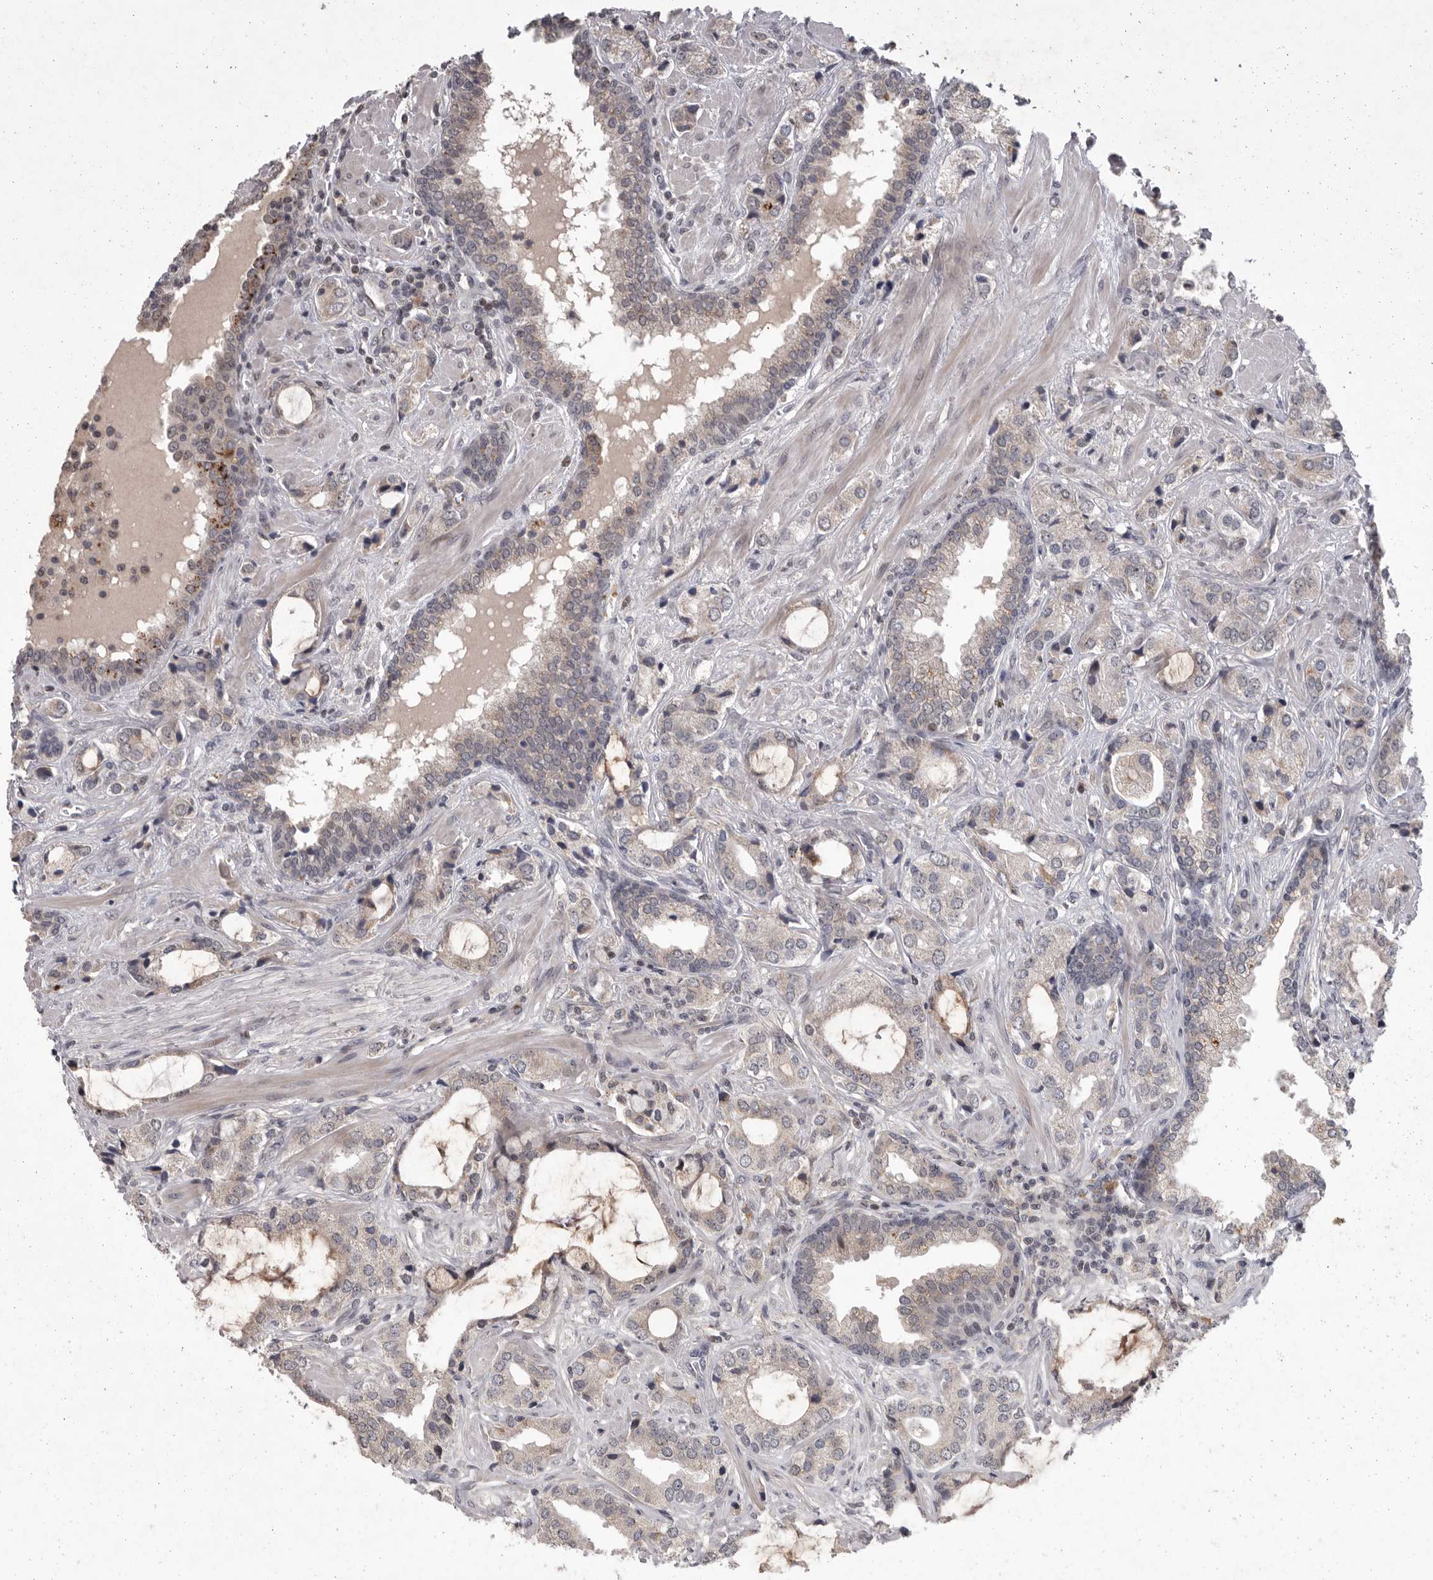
{"staining": {"intensity": "weak", "quantity": "<25%", "location": "cytoplasmic/membranous"}, "tissue": "prostate cancer", "cell_type": "Tumor cells", "image_type": "cancer", "snomed": [{"axis": "morphology", "description": "Adenocarcinoma, High grade"}, {"axis": "topography", "description": "Prostate"}], "caption": "The photomicrograph exhibits no staining of tumor cells in prostate cancer. Nuclei are stained in blue.", "gene": "MAN2A1", "patient": {"sex": "male", "age": 66}}